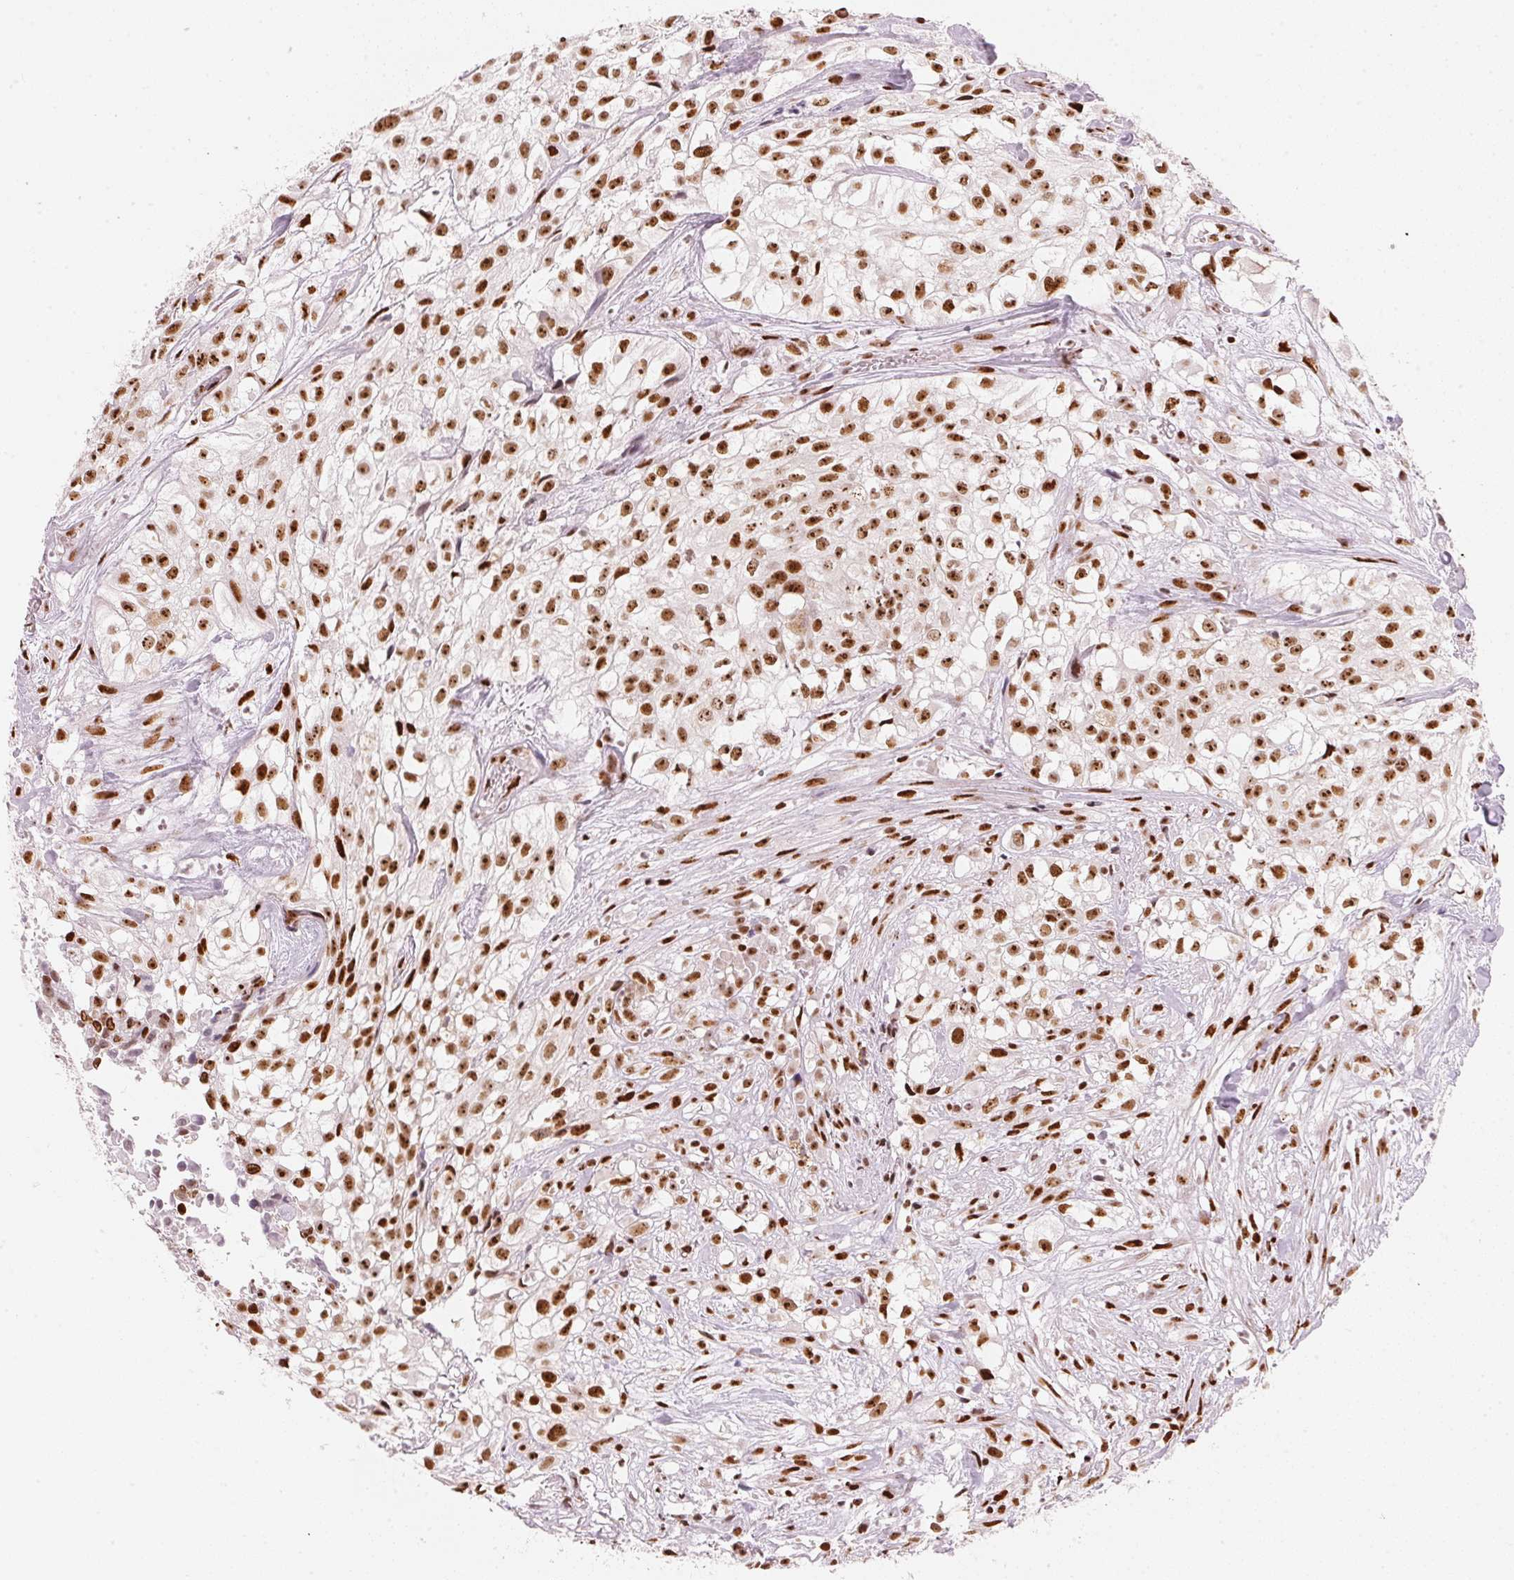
{"staining": {"intensity": "strong", "quantity": ">75%", "location": "nuclear"}, "tissue": "urothelial cancer", "cell_type": "Tumor cells", "image_type": "cancer", "snomed": [{"axis": "morphology", "description": "Urothelial carcinoma, High grade"}, {"axis": "topography", "description": "Urinary bladder"}], "caption": "The image exhibits staining of urothelial cancer, revealing strong nuclear protein expression (brown color) within tumor cells.", "gene": "NXF1", "patient": {"sex": "male", "age": 56}}